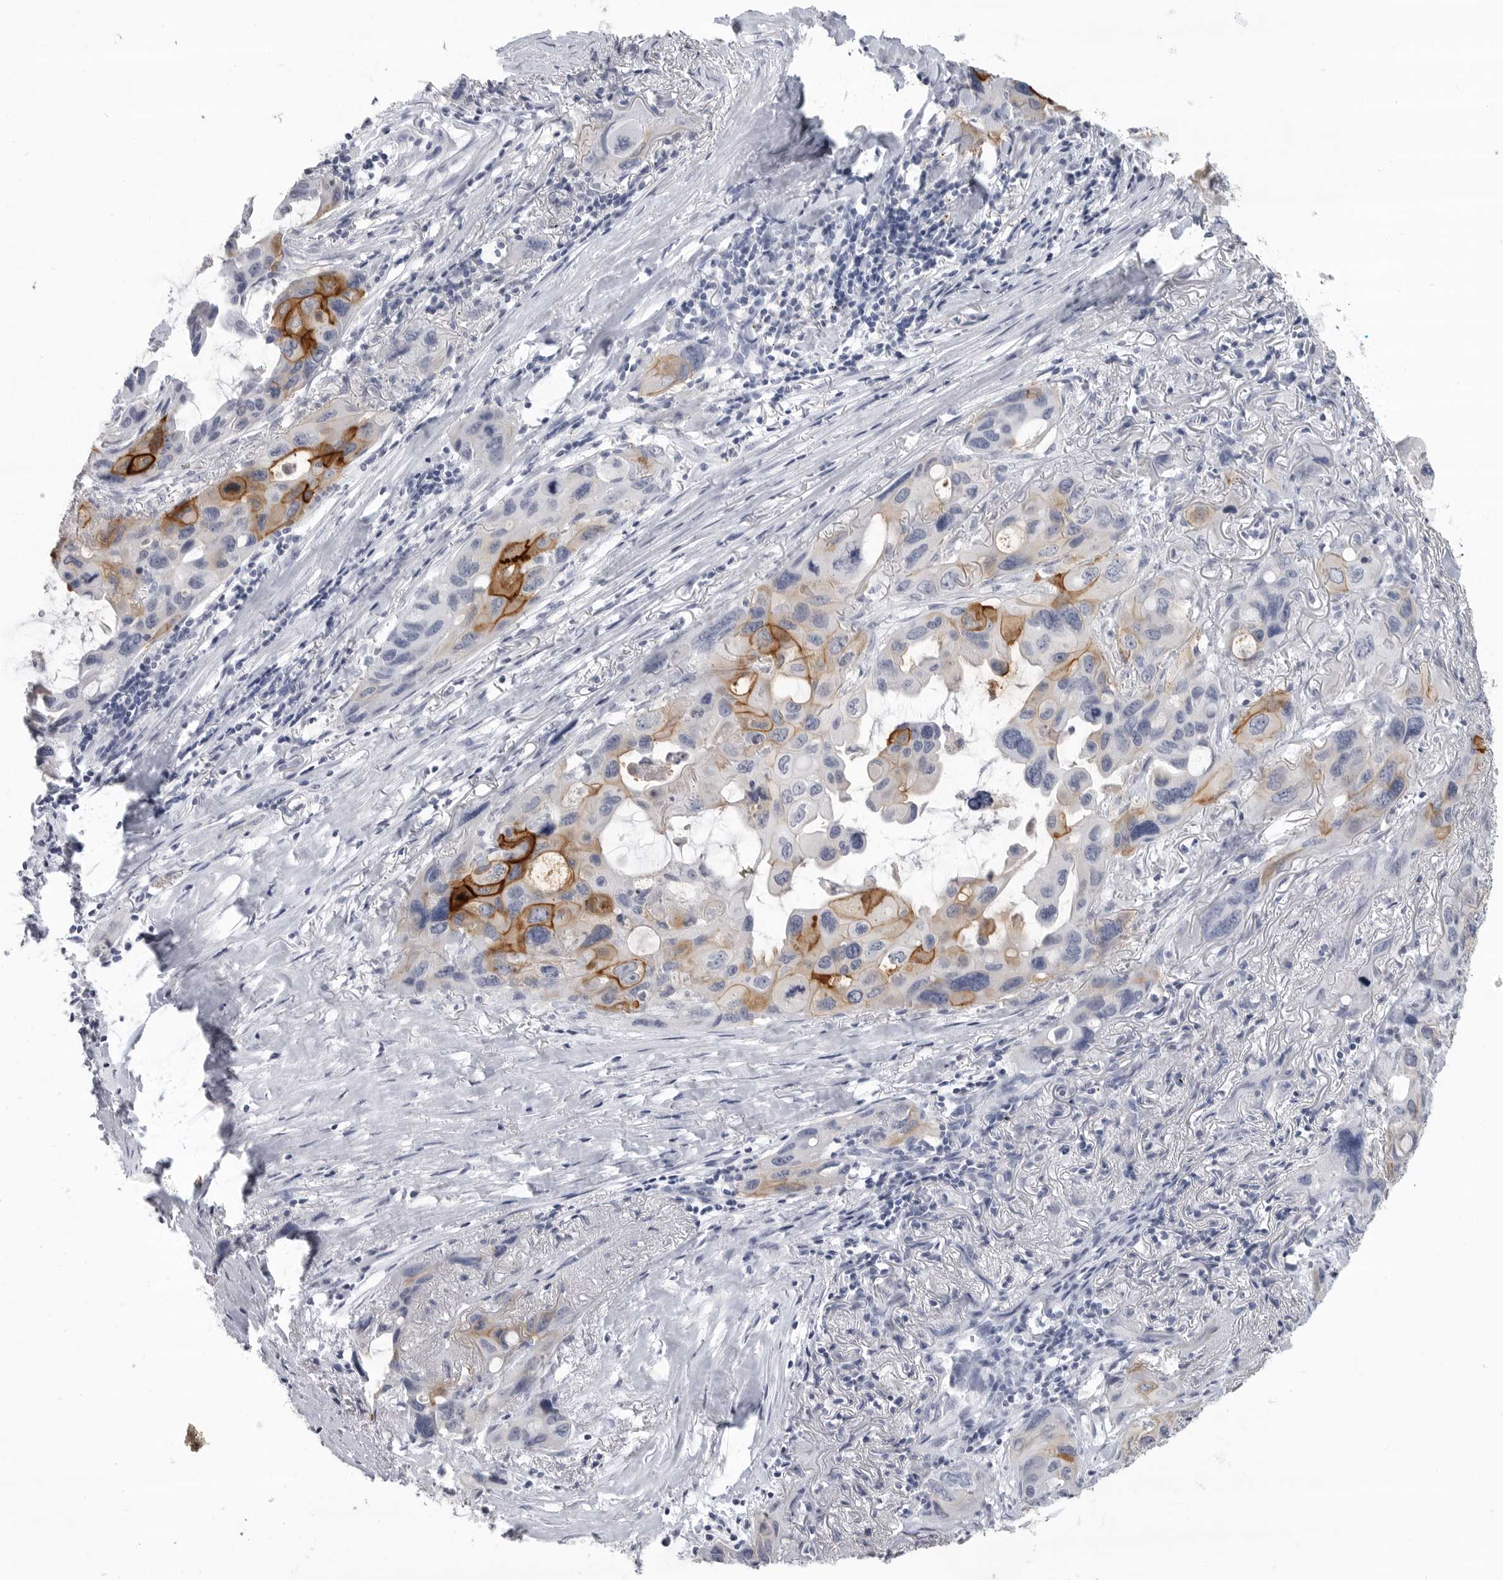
{"staining": {"intensity": "strong", "quantity": "<25%", "location": "cytoplasmic/membranous"}, "tissue": "lung cancer", "cell_type": "Tumor cells", "image_type": "cancer", "snomed": [{"axis": "morphology", "description": "Squamous cell carcinoma, NOS"}, {"axis": "topography", "description": "Lung"}], "caption": "Brown immunohistochemical staining in human lung squamous cell carcinoma demonstrates strong cytoplasmic/membranous positivity in approximately <25% of tumor cells.", "gene": "LY6D", "patient": {"sex": "female", "age": 73}}